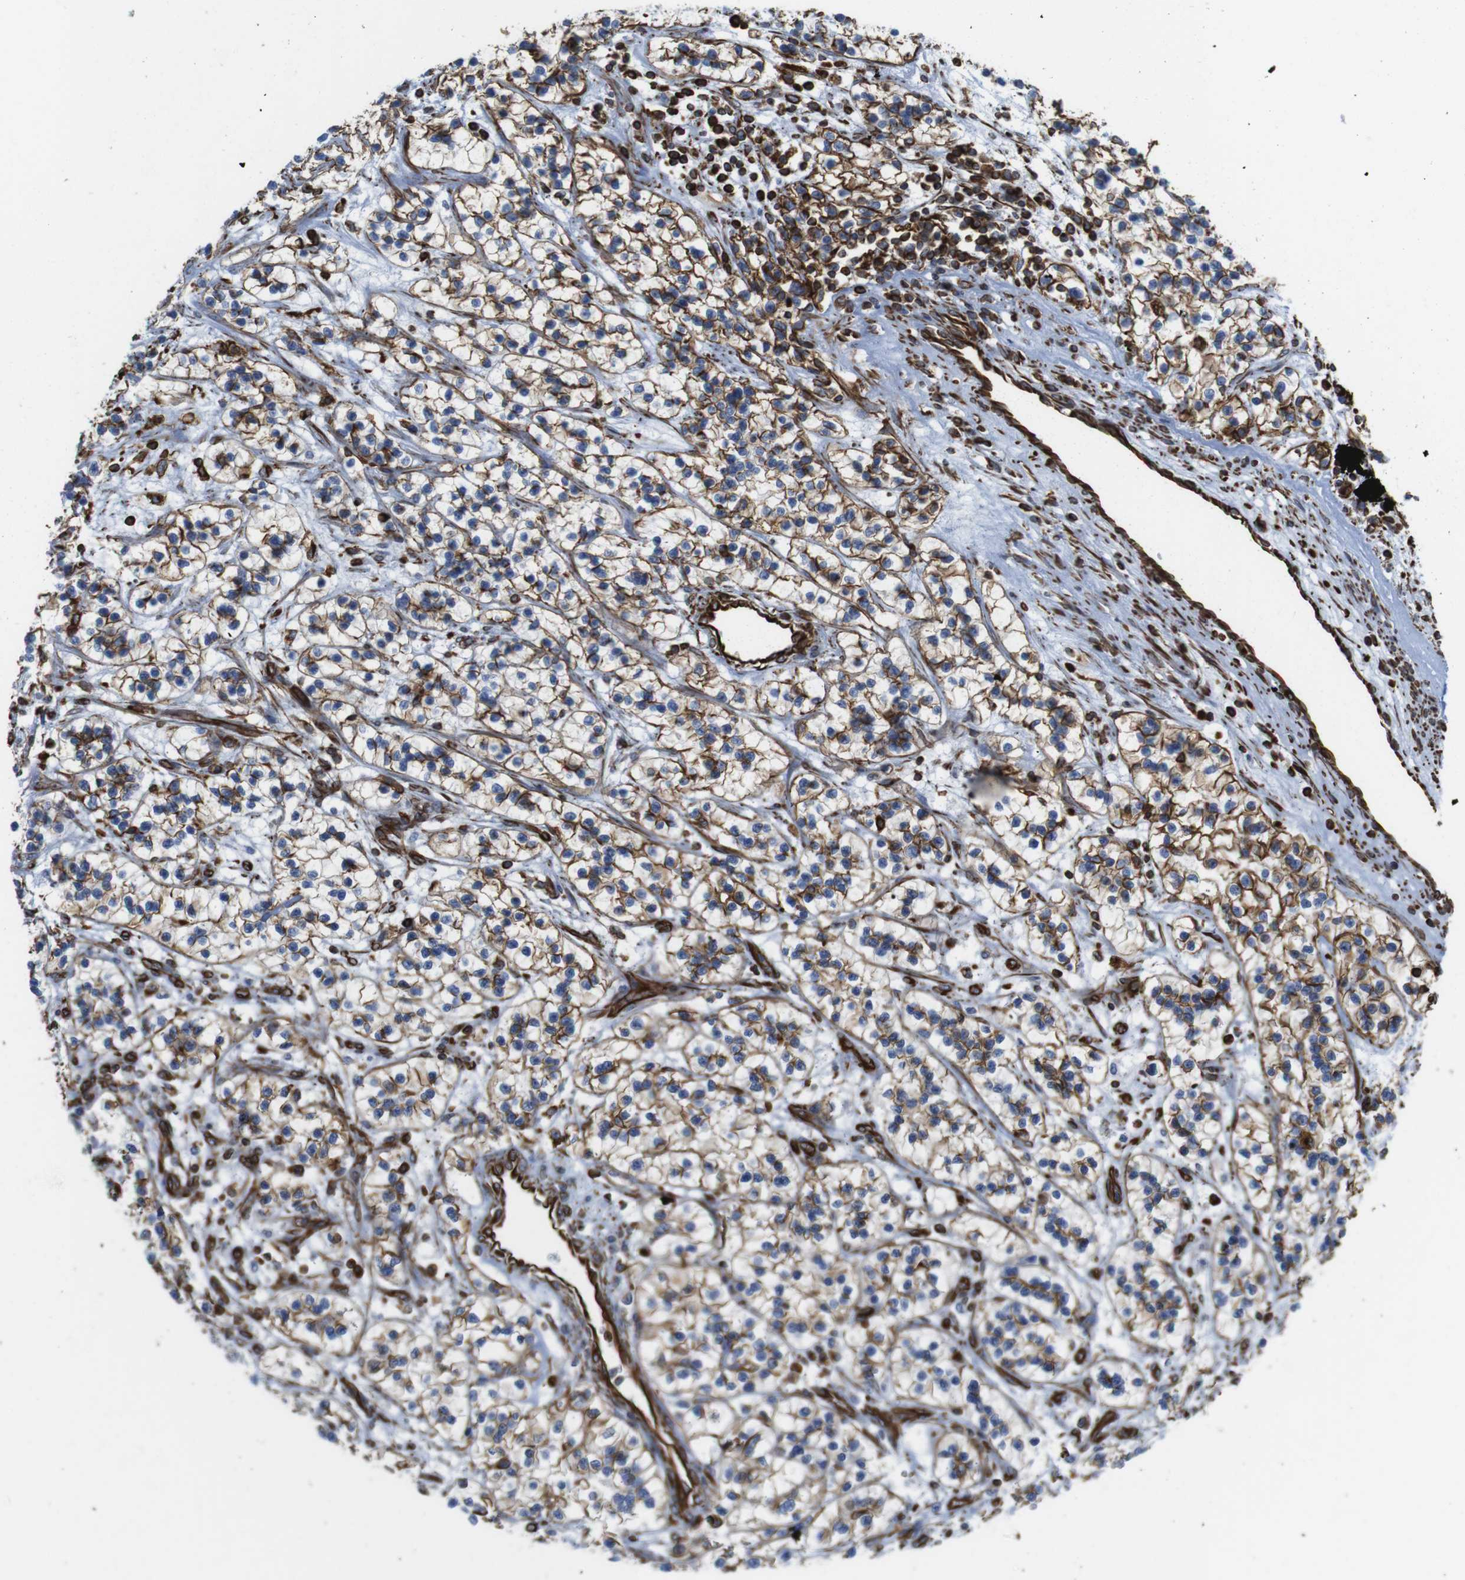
{"staining": {"intensity": "moderate", "quantity": "25%-75%", "location": "cytoplasmic/membranous"}, "tissue": "renal cancer", "cell_type": "Tumor cells", "image_type": "cancer", "snomed": [{"axis": "morphology", "description": "Adenocarcinoma, NOS"}, {"axis": "topography", "description": "Kidney"}], "caption": "Approximately 25%-75% of tumor cells in adenocarcinoma (renal) exhibit moderate cytoplasmic/membranous protein positivity as visualized by brown immunohistochemical staining.", "gene": "RALGPS1", "patient": {"sex": "female", "age": 57}}